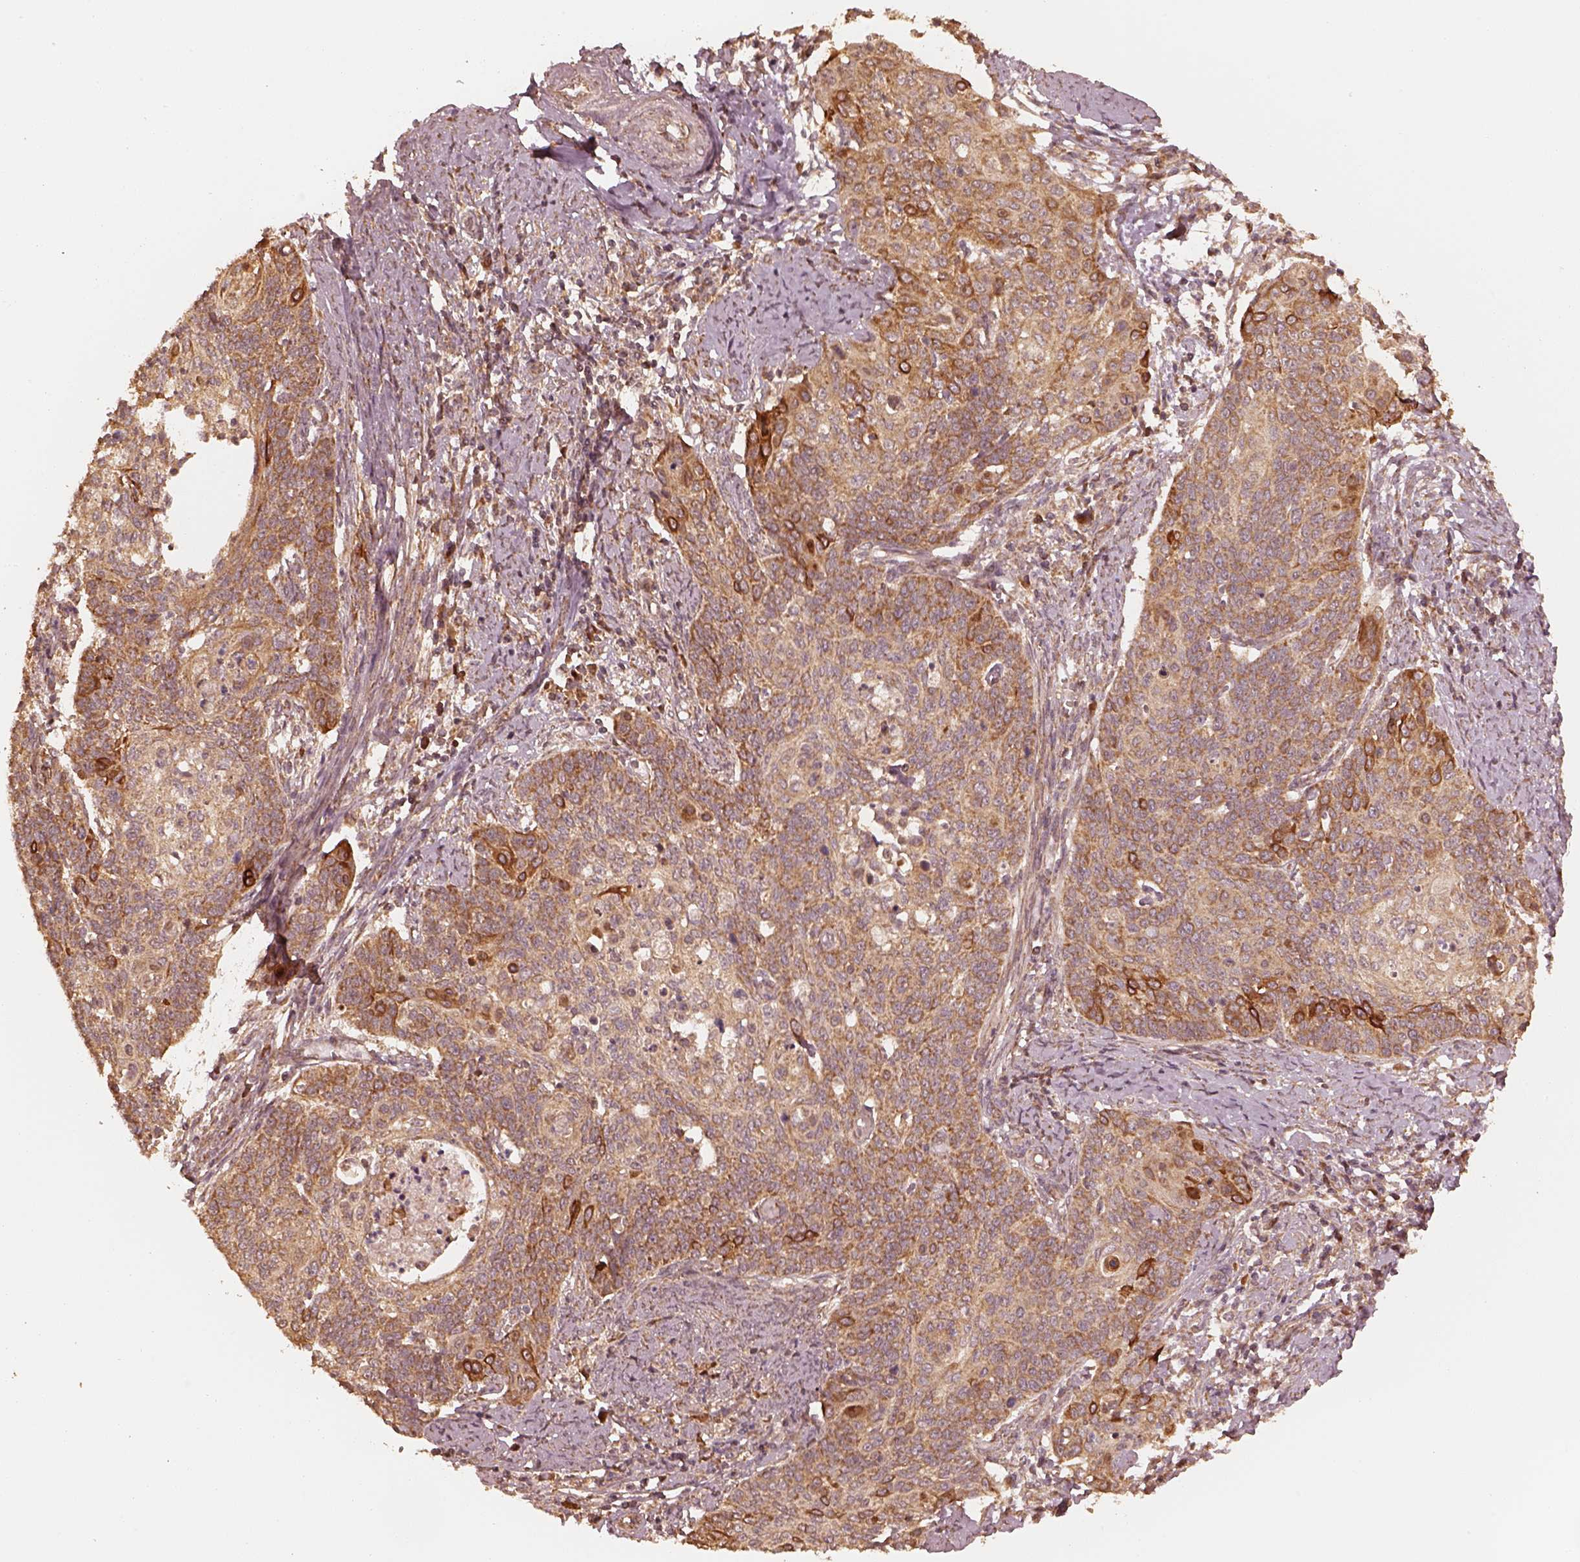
{"staining": {"intensity": "moderate", "quantity": ">75%", "location": "cytoplasmic/membranous"}, "tissue": "cervical cancer", "cell_type": "Tumor cells", "image_type": "cancer", "snomed": [{"axis": "morphology", "description": "Normal tissue, NOS"}, {"axis": "morphology", "description": "Squamous cell carcinoma, NOS"}, {"axis": "topography", "description": "Cervix"}], "caption": "Protein expression analysis of human squamous cell carcinoma (cervical) reveals moderate cytoplasmic/membranous staining in about >75% of tumor cells.", "gene": "DNAJC25", "patient": {"sex": "female", "age": 39}}